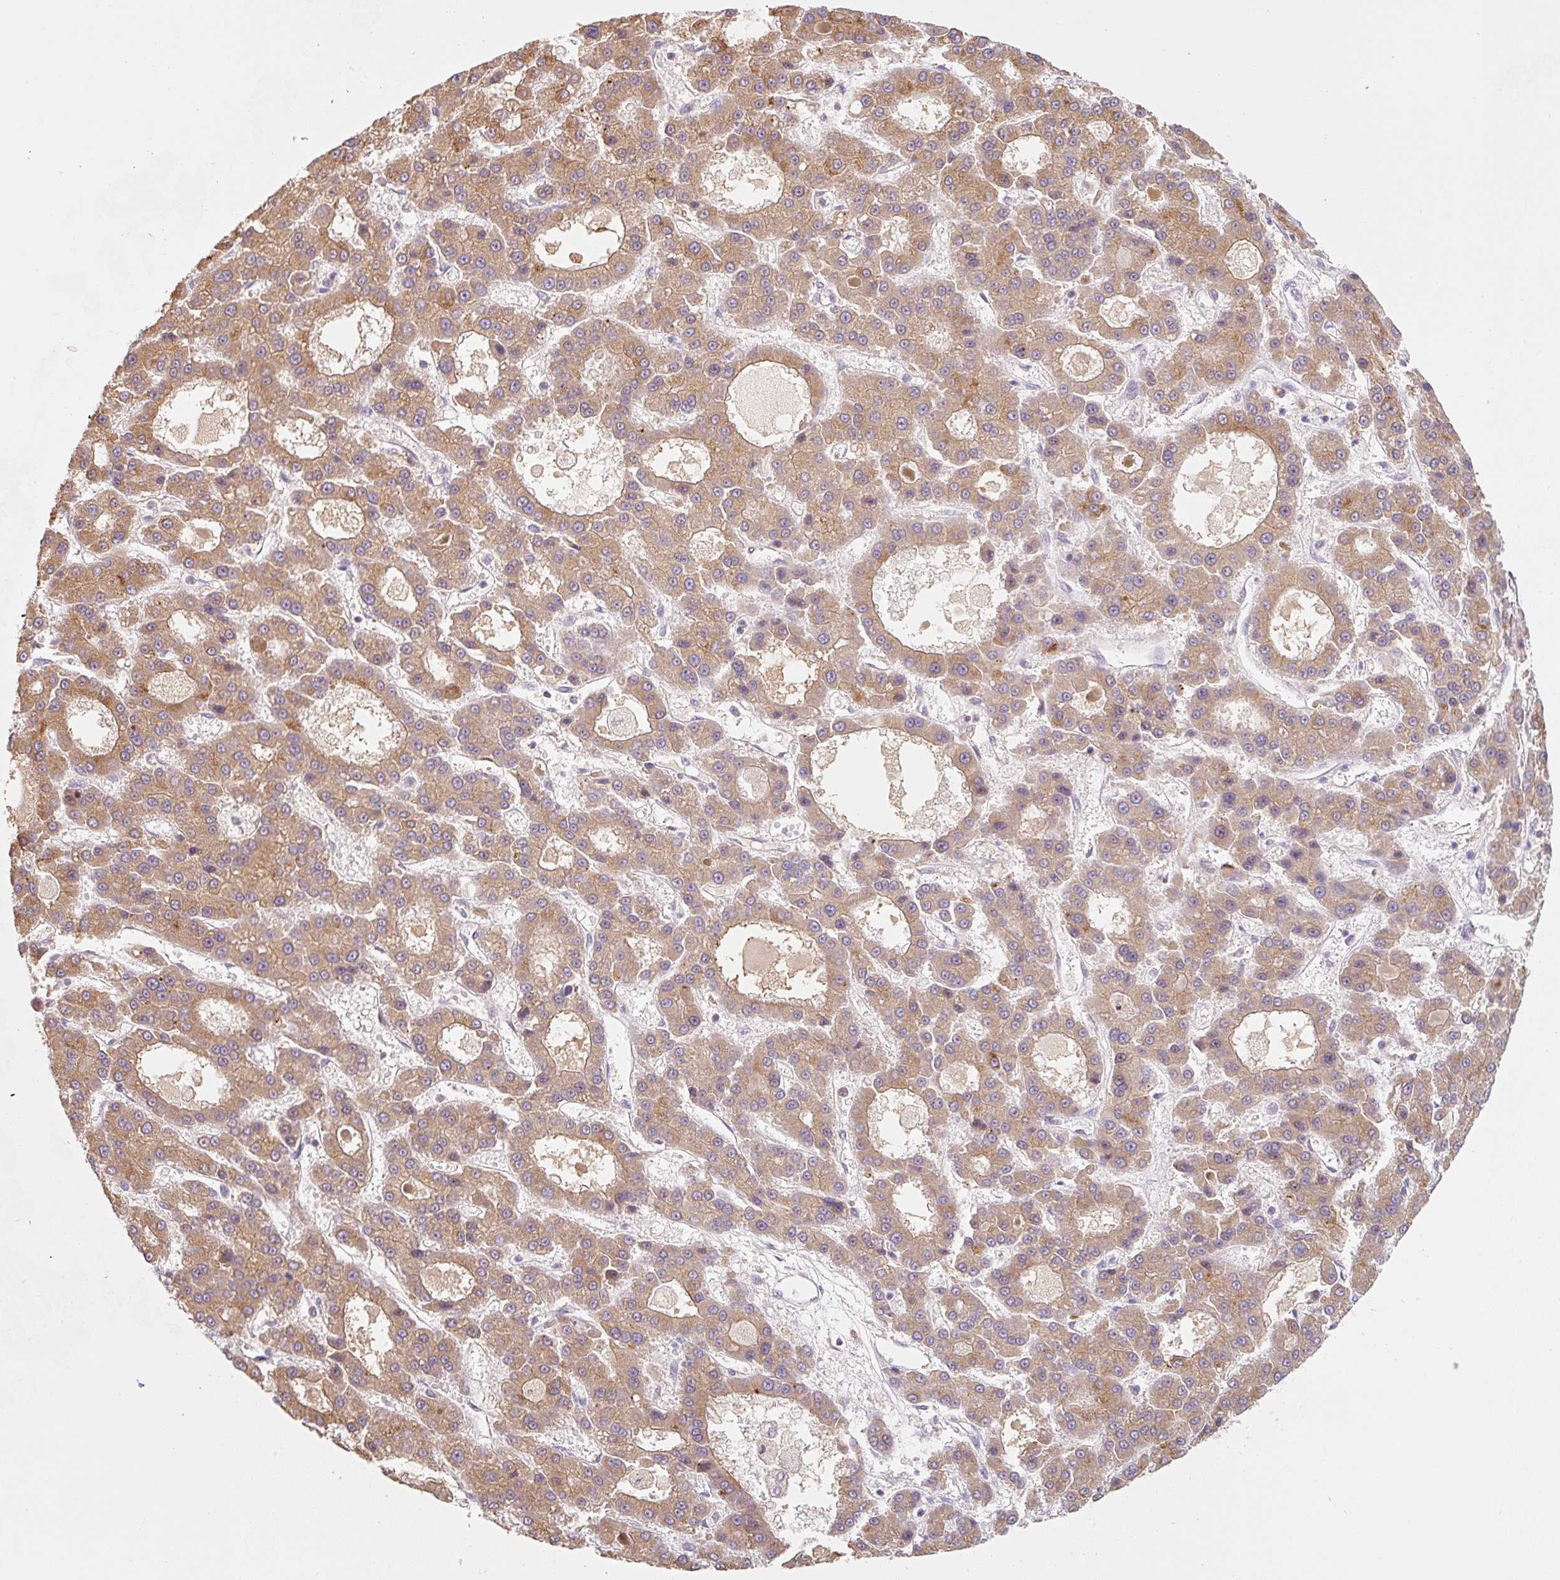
{"staining": {"intensity": "moderate", "quantity": ">75%", "location": "cytoplasmic/membranous"}, "tissue": "liver cancer", "cell_type": "Tumor cells", "image_type": "cancer", "snomed": [{"axis": "morphology", "description": "Carcinoma, Hepatocellular, NOS"}, {"axis": "topography", "description": "Liver"}], "caption": "A brown stain highlights moderate cytoplasmic/membranous positivity of a protein in liver cancer (hepatocellular carcinoma) tumor cells.", "gene": "MIA2", "patient": {"sex": "male", "age": 70}}